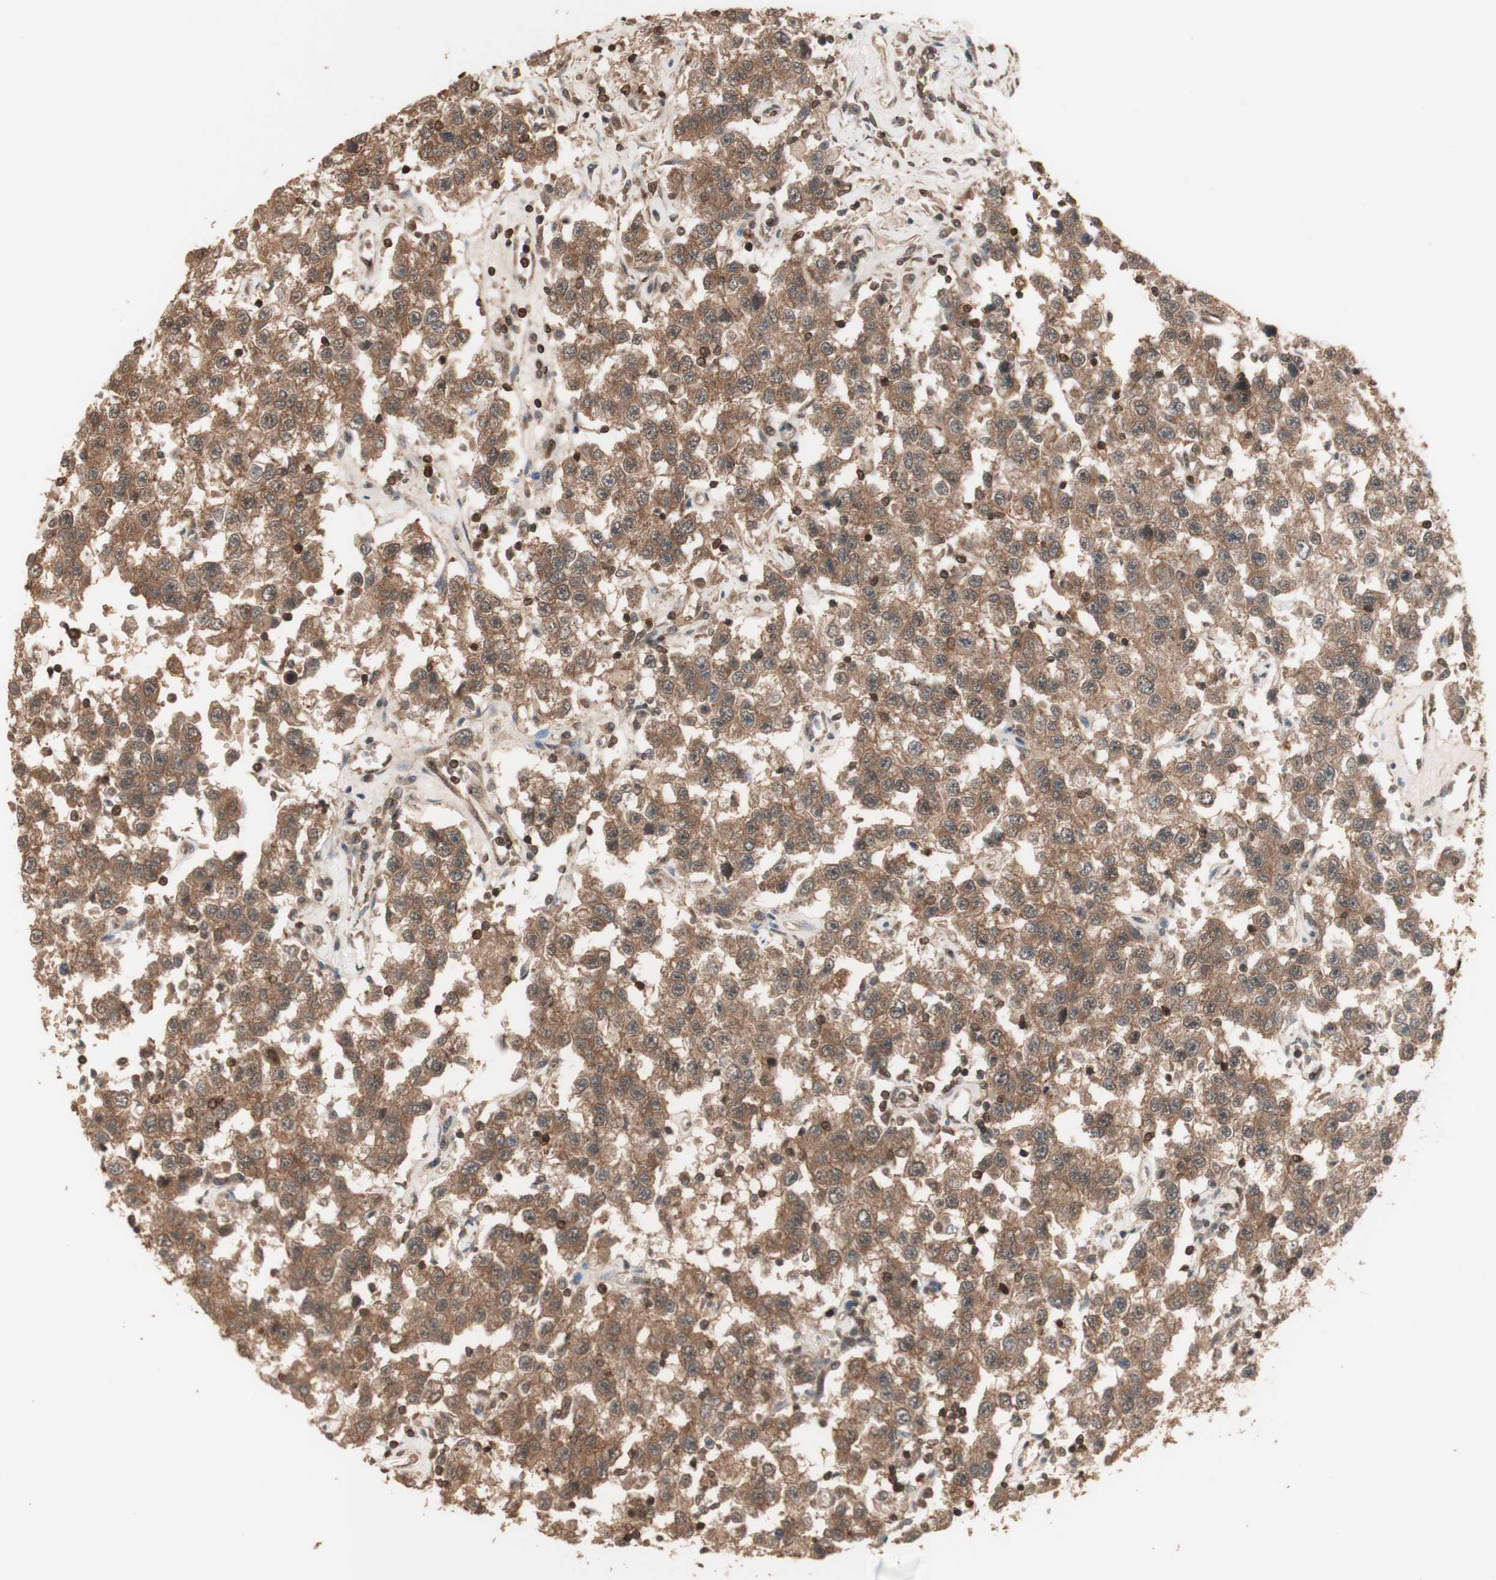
{"staining": {"intensity": "moderate", "quantity": ">75%", "location": "cytoplasmic/membranous"}, "tissue": "testis cancer", "cell_type": "Tumor cells", "image_type": "cancer", "snomed": [{"axis": "morphology", "description": "Seminoma, NOS"}, {"axis": "topography", "description": "Testis"}], "caption": "IHC of human seminoma (testis) shows medium levels of moderate cytoplasmic/membranous expression in approximately >75% of tumor cells.", "gene": "YWHAB", "patient": {"sex": "male", "age": 41}}